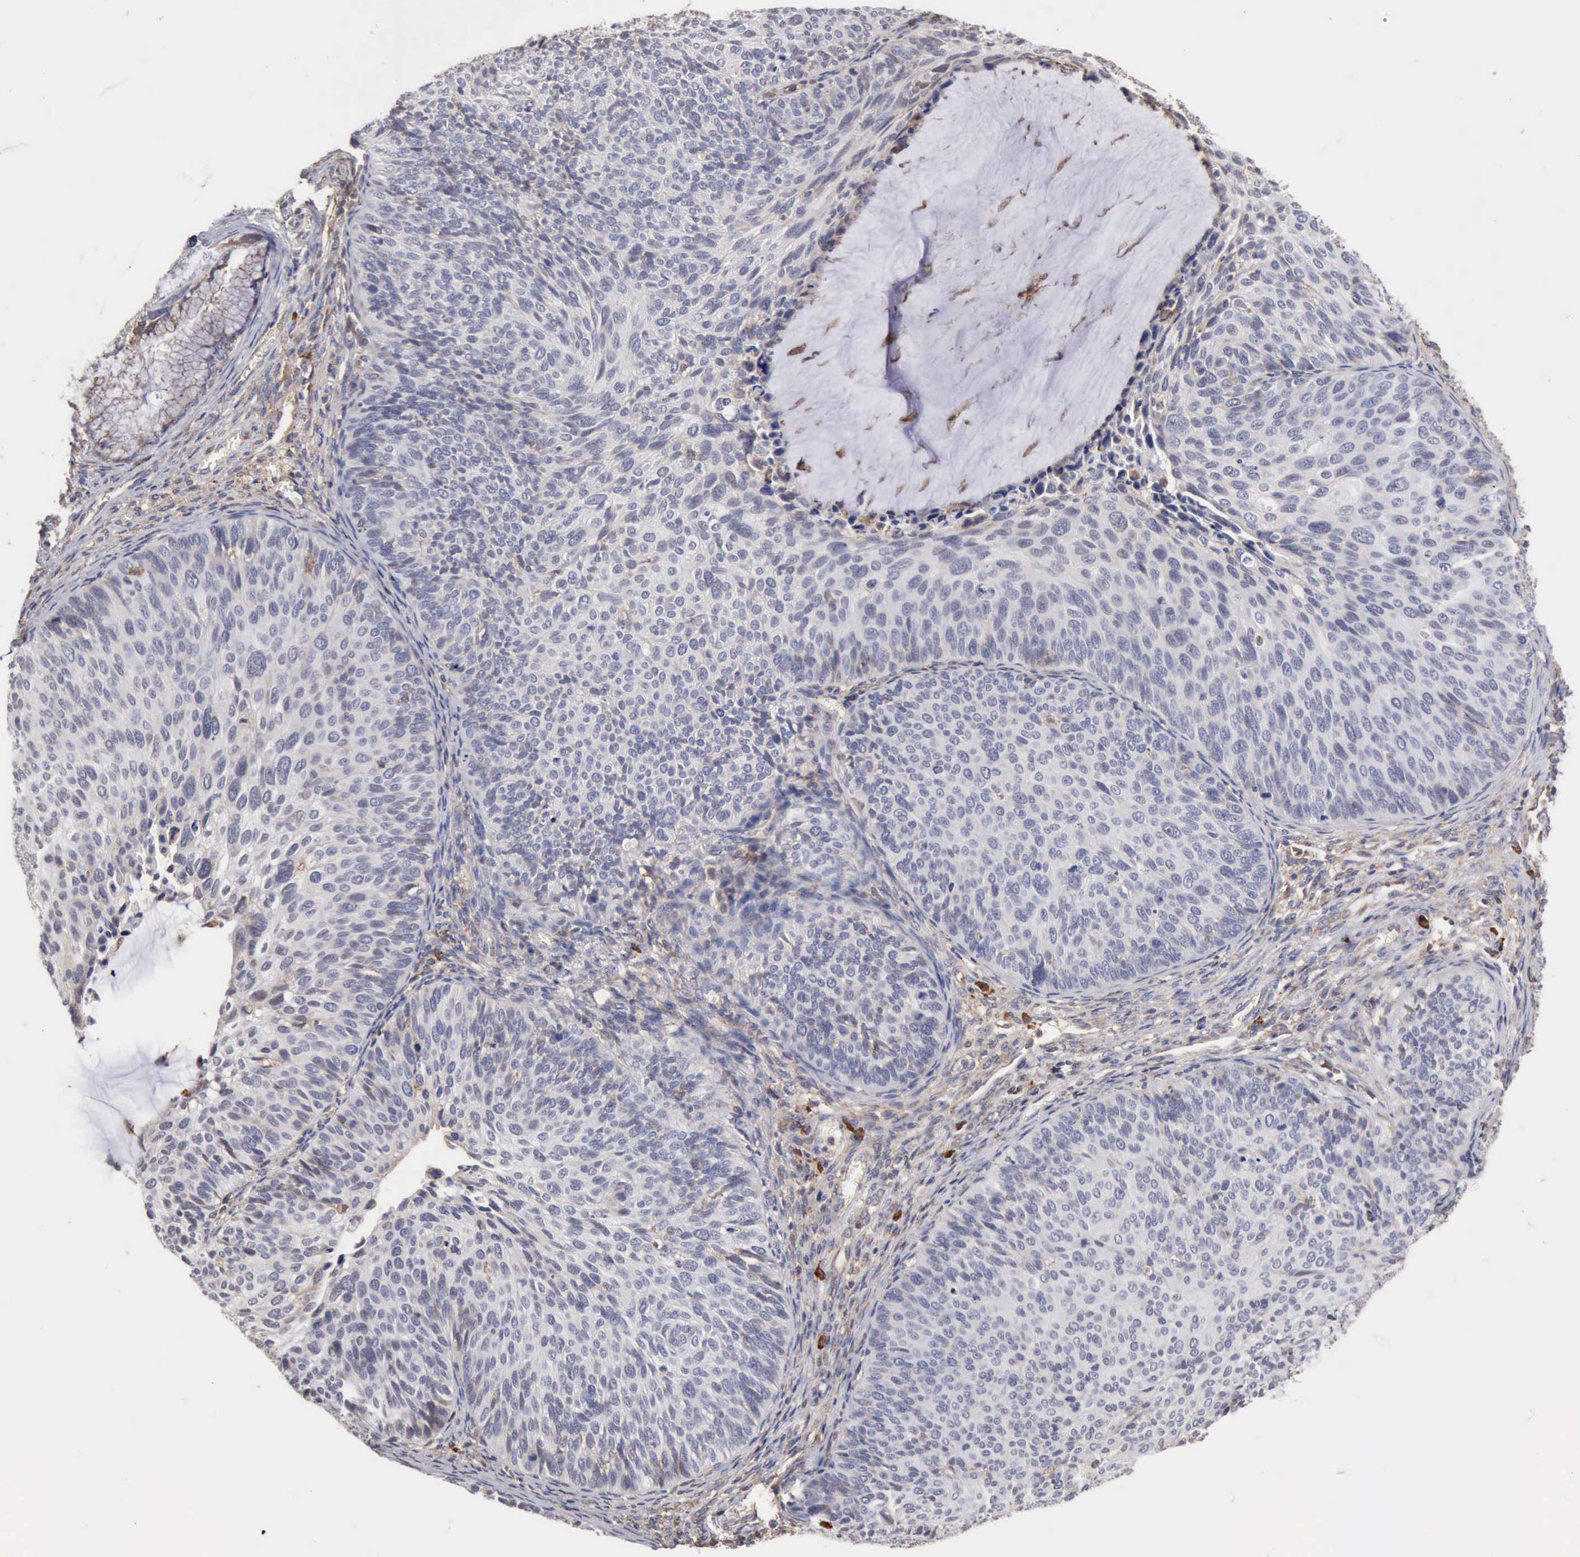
{"staining": {"intensity": "negative", "quantity": "none", "location": "none"}, "tissue": "cervical cancer", "cell_type": "Tumor cells", "image_type": "cancer", "snomed": [{"axis": "morphology", "description": "Squamous cell carcinoma, NOS"}, {"axis": "topography", "description": "Cervix"}], "caption": "Human squamous cell carcinoma (cervical) stained for a protein using IHC shows no staining in tumor cells.", "gene": "GPR101", "patient": {"sex": "female", "age": 36}}